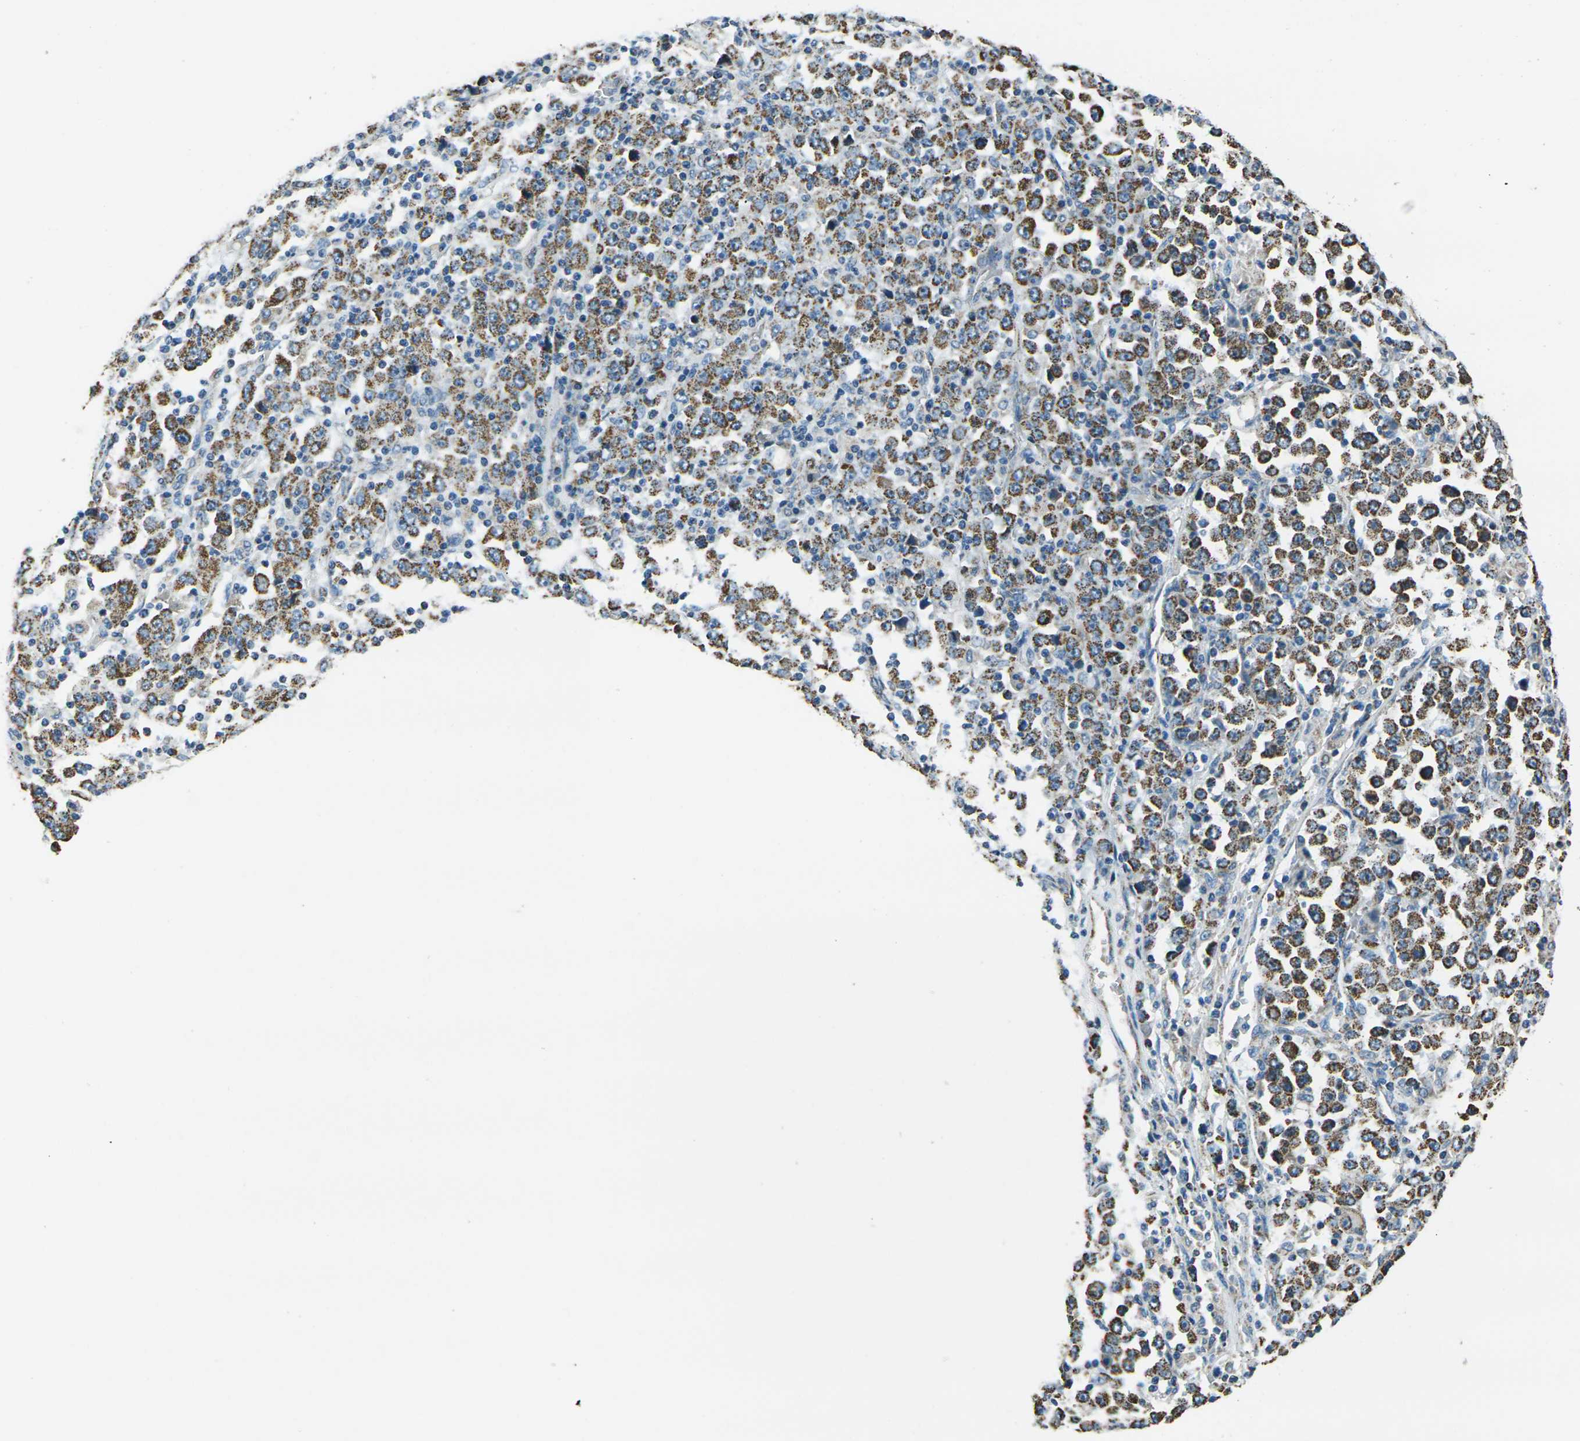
{"staining": {"intensity": "strong", "quantity": ">75%", "location": "cytoplasmic/membranous"}, "tissue": "stomach cancer", "cell_type": "Tumor cells", "image_type": "cancer", "snomed": [{"axis": "morphology", "description": "Normal tissue, NOS"}, {"axis": "morphology", "description": "Adenocarcinoma, NOS"}, {"axis": "topography", "description": "Stomach, upper"}, {"axis": "topography", "description": "Stomach"}], "caption": "Stomach cancer stained with a brown dye displays strong cytoplasmic/membranous positive positivity in about >75% of tumor cells.", "gene": "IRF3", "patient": {"sex": "male", "age": 59}}